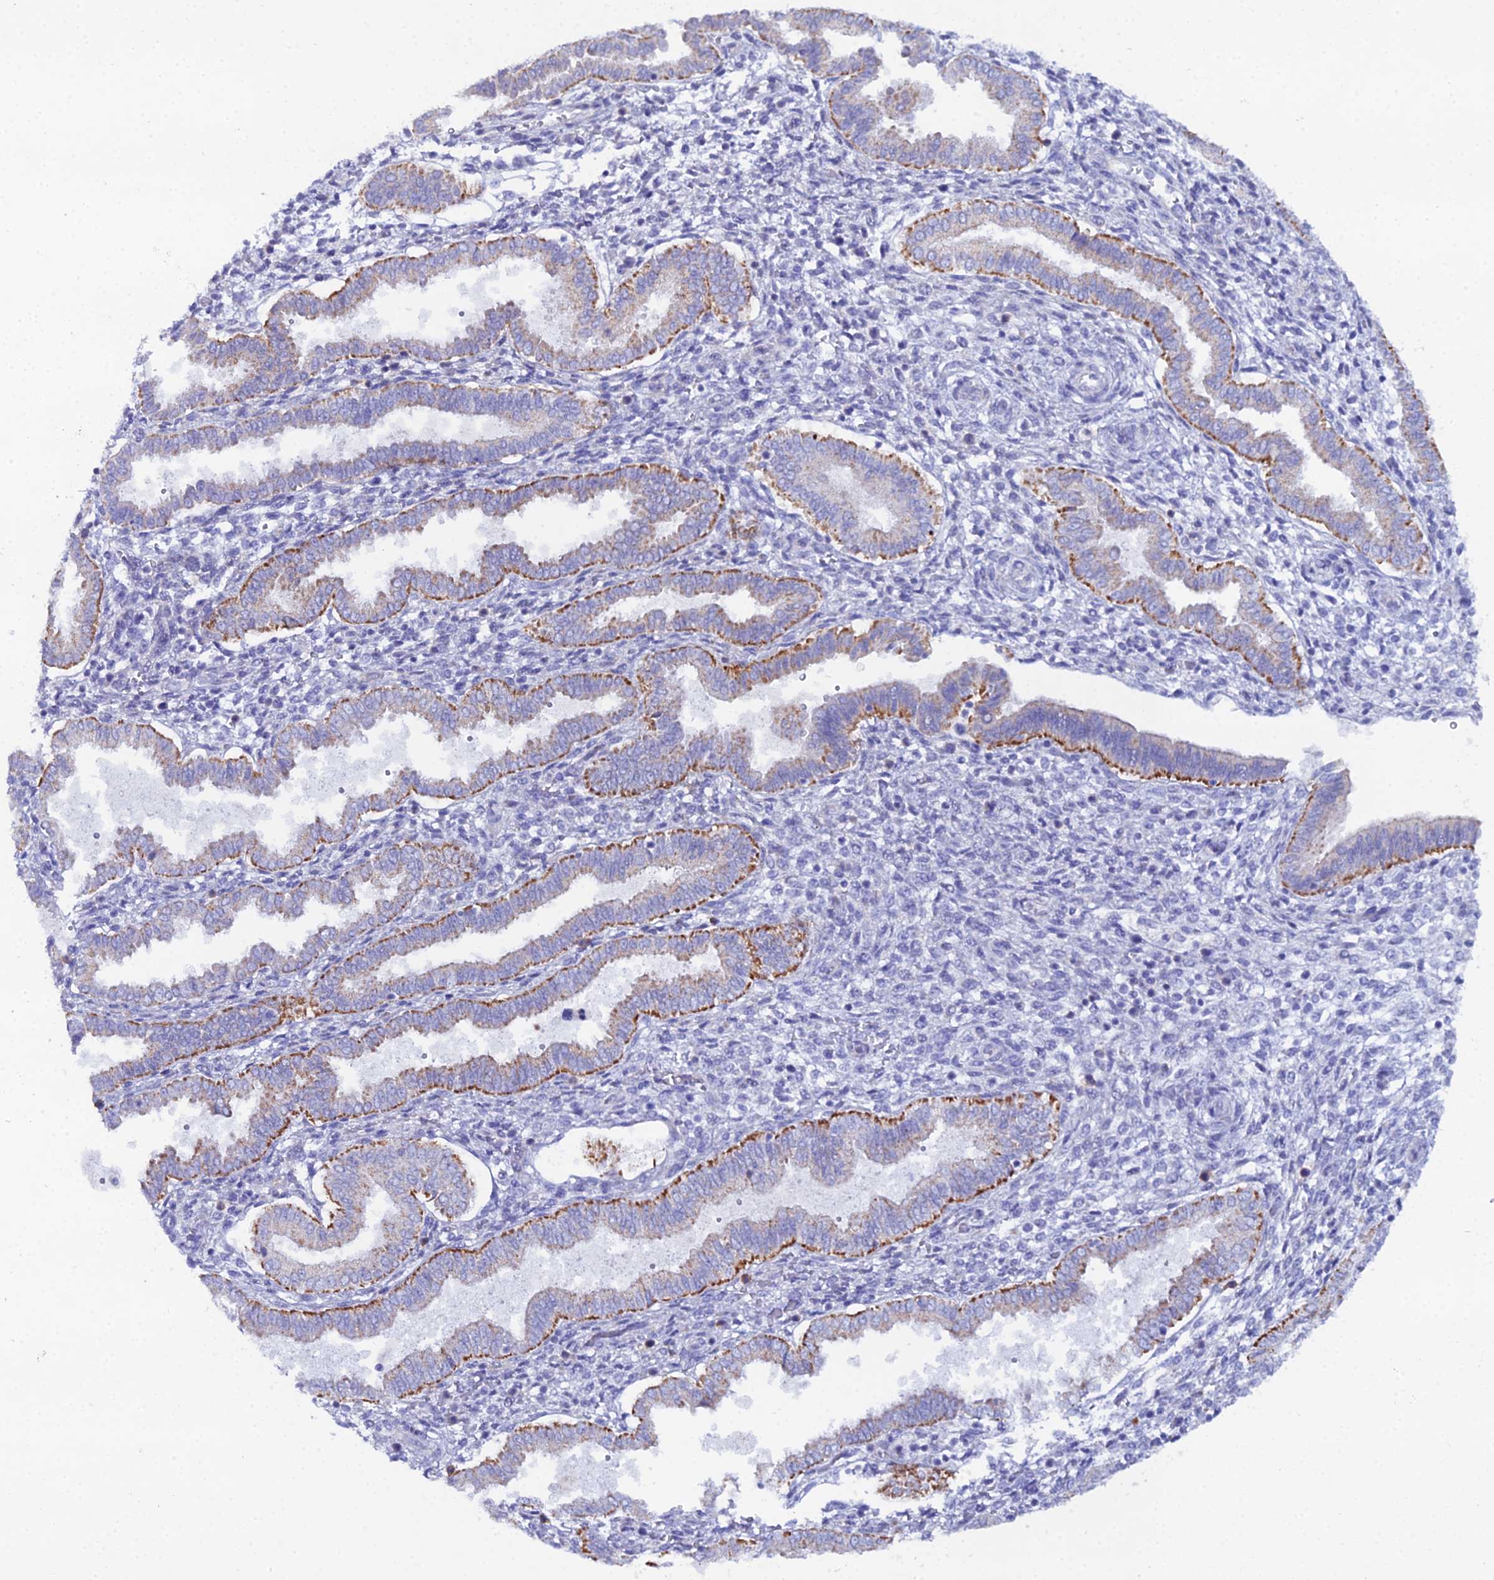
{"staining": {"intensity": "negative", "quantity": "none", "location": "none"}, "tissue": "endometrium", "cell_type": "Cells in endometrial stroma", "image_type": "normal", "snomed": [{"axis": "morphology", "description": "Normal tissue, NOS"}, {"axis": "topography", "description": "Endometrium"}], "caption": "Cells in endometrial stroma show no significant protein positivity in benign endometrium.", "gene": "DHX34", "patient": {"sex": "female", "age": 24}}